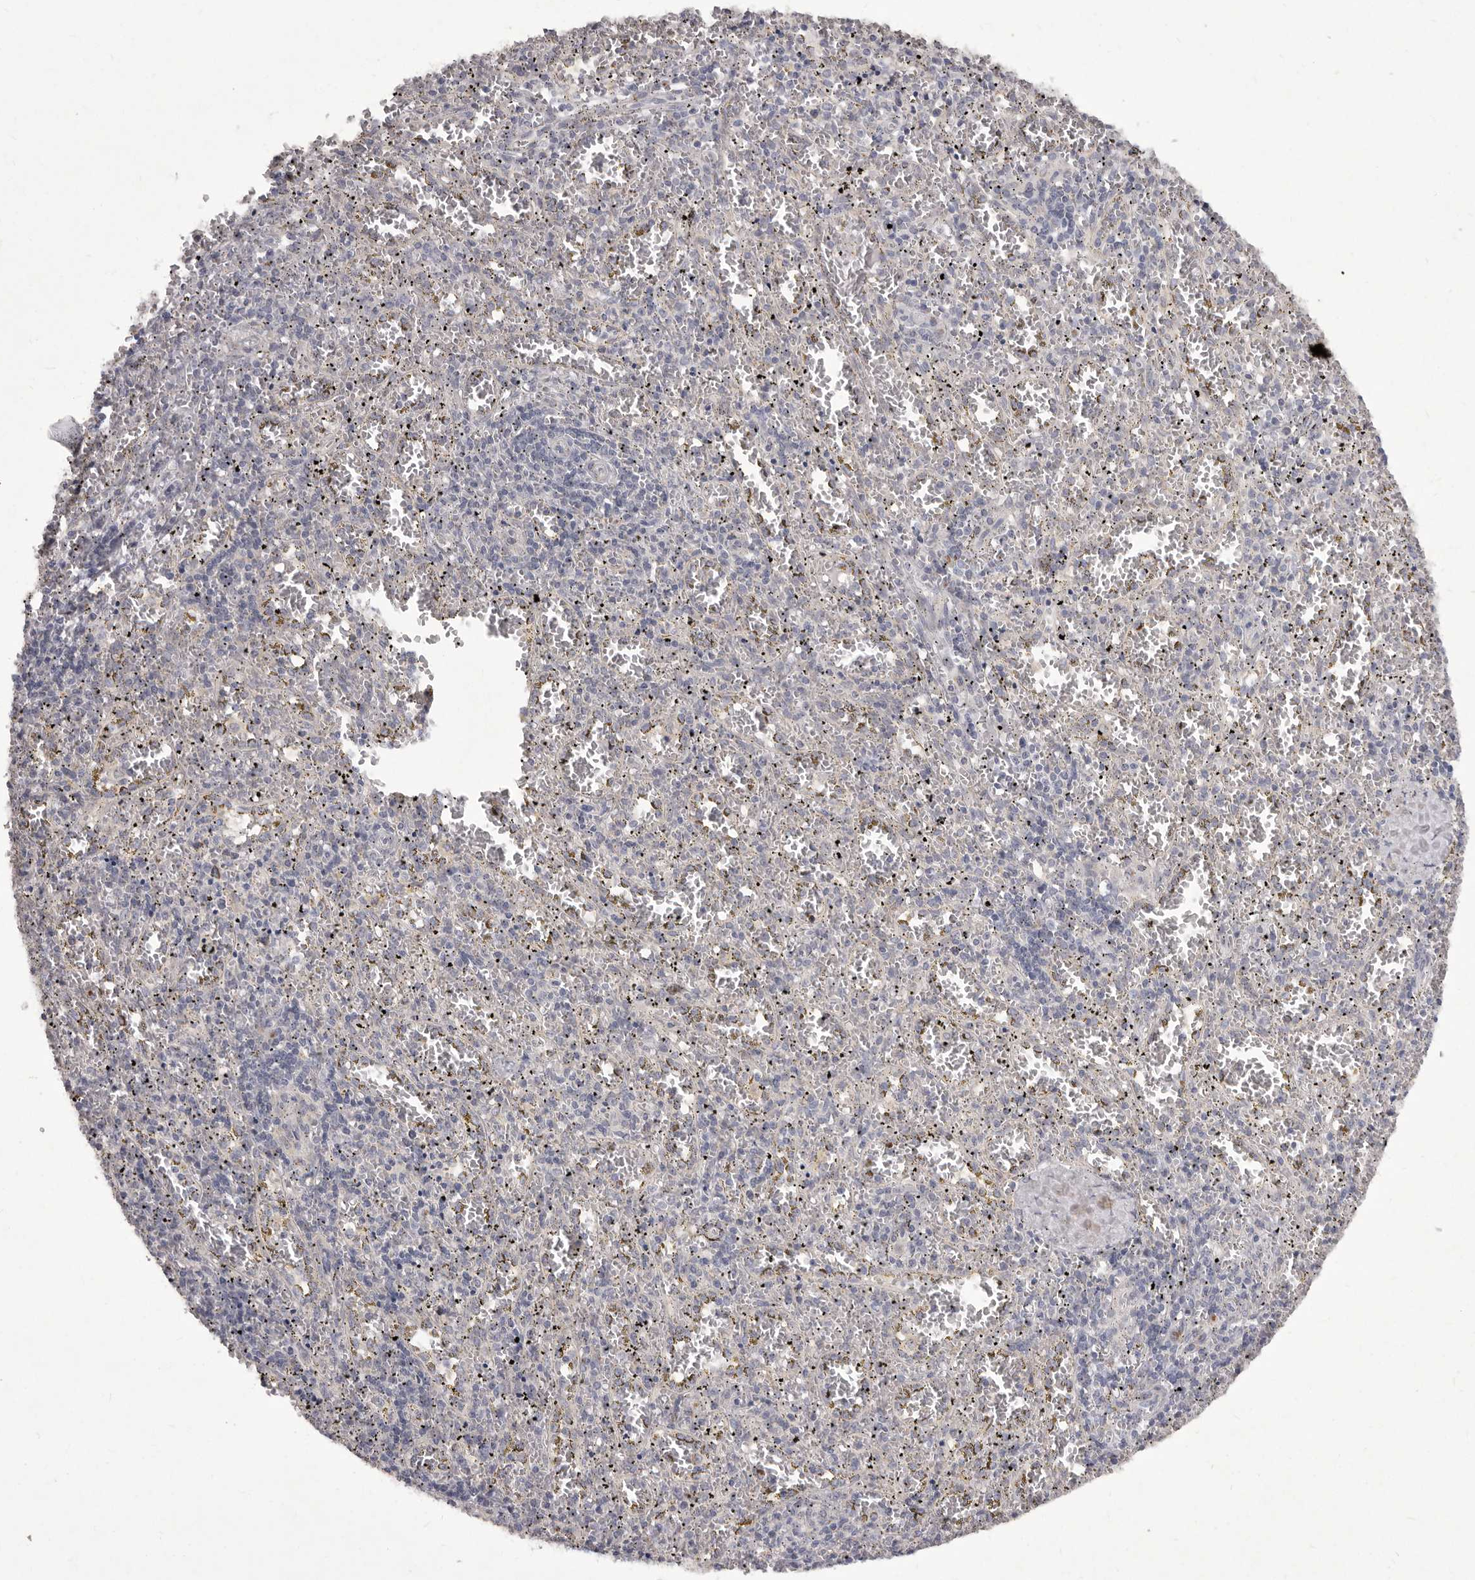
{"staining": {"intensity": "negative", "quantity": "none", "location": "none"}, "tissue": "spleen", "cell_type": "Cells in red pulp", "image_type": "normal", "snomed": [{"axis": "morphology", "description": "Normal tissue, NOS"}, {"axis": "topography", "description": "Spleen"}], "caption": "A histopathology image of spleen stained for a protein exhibits no brown staining in cells in red pulp. (DAB immunohistochemistry (IHC), high magnification).", "gene": "P2RX6", "patient": {"sex": "male", "age": 11}}